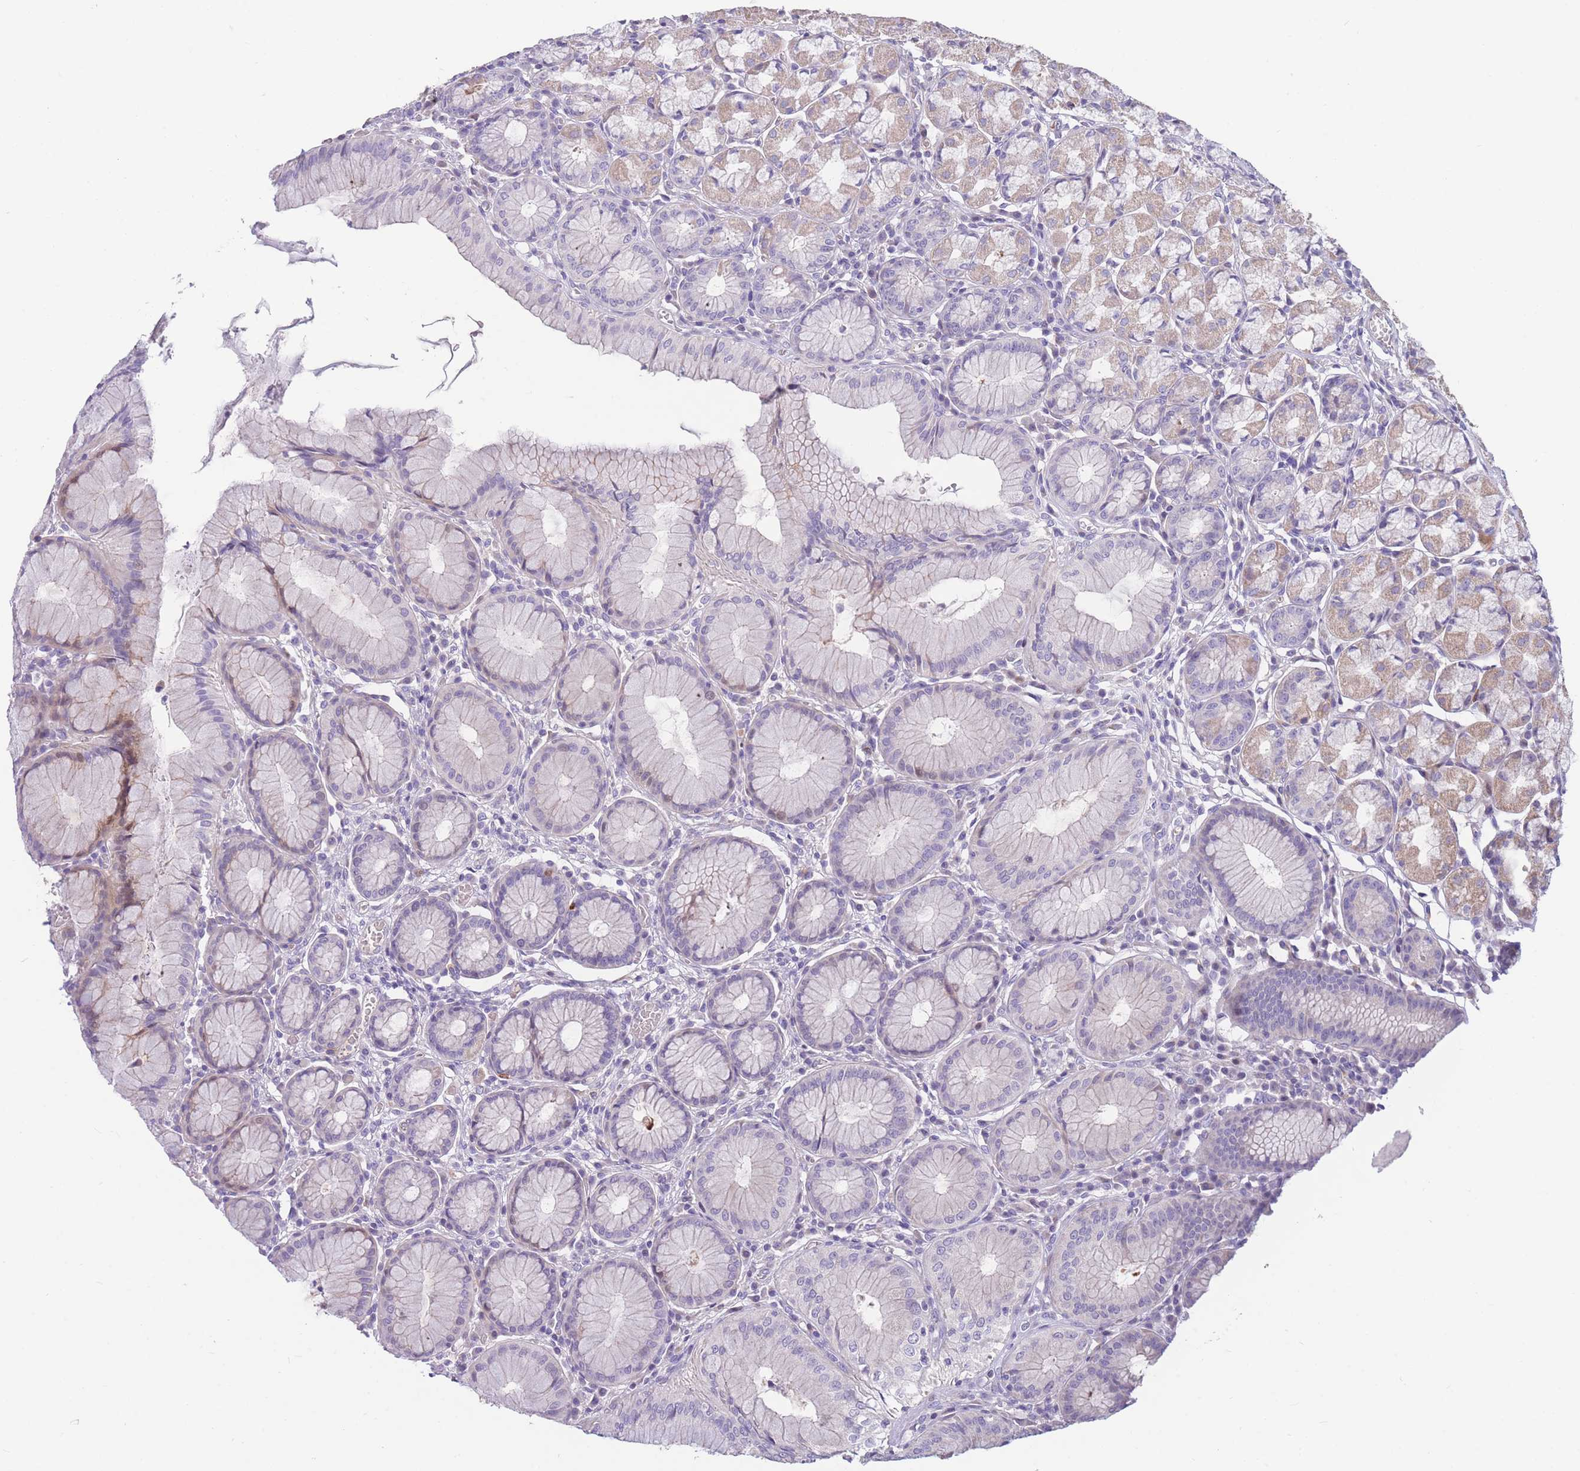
{"staining": {"intensity": "moderate", "quantity": "25%-75%", "location": "cytoplasmic/membranous"}, "tissue": "stomach", "cell_type": "Glandular cells", "image_type": "normal", "snomed": [{"axis": "morphology", "description": "Normal tissue, NOS"}, {"axis": "topography", "description": "Stomach"}], "caption": "Stomach stained for a protein exhibits moderate cytoplasmic/membranous positivity in glandular cells. (DAB (3,3'-diaminobenzidine) = brown stain, brightfield microscopy at high magnification).", "gene": "SHCBP1", "patient": {"sex": "male", "age": 55}}